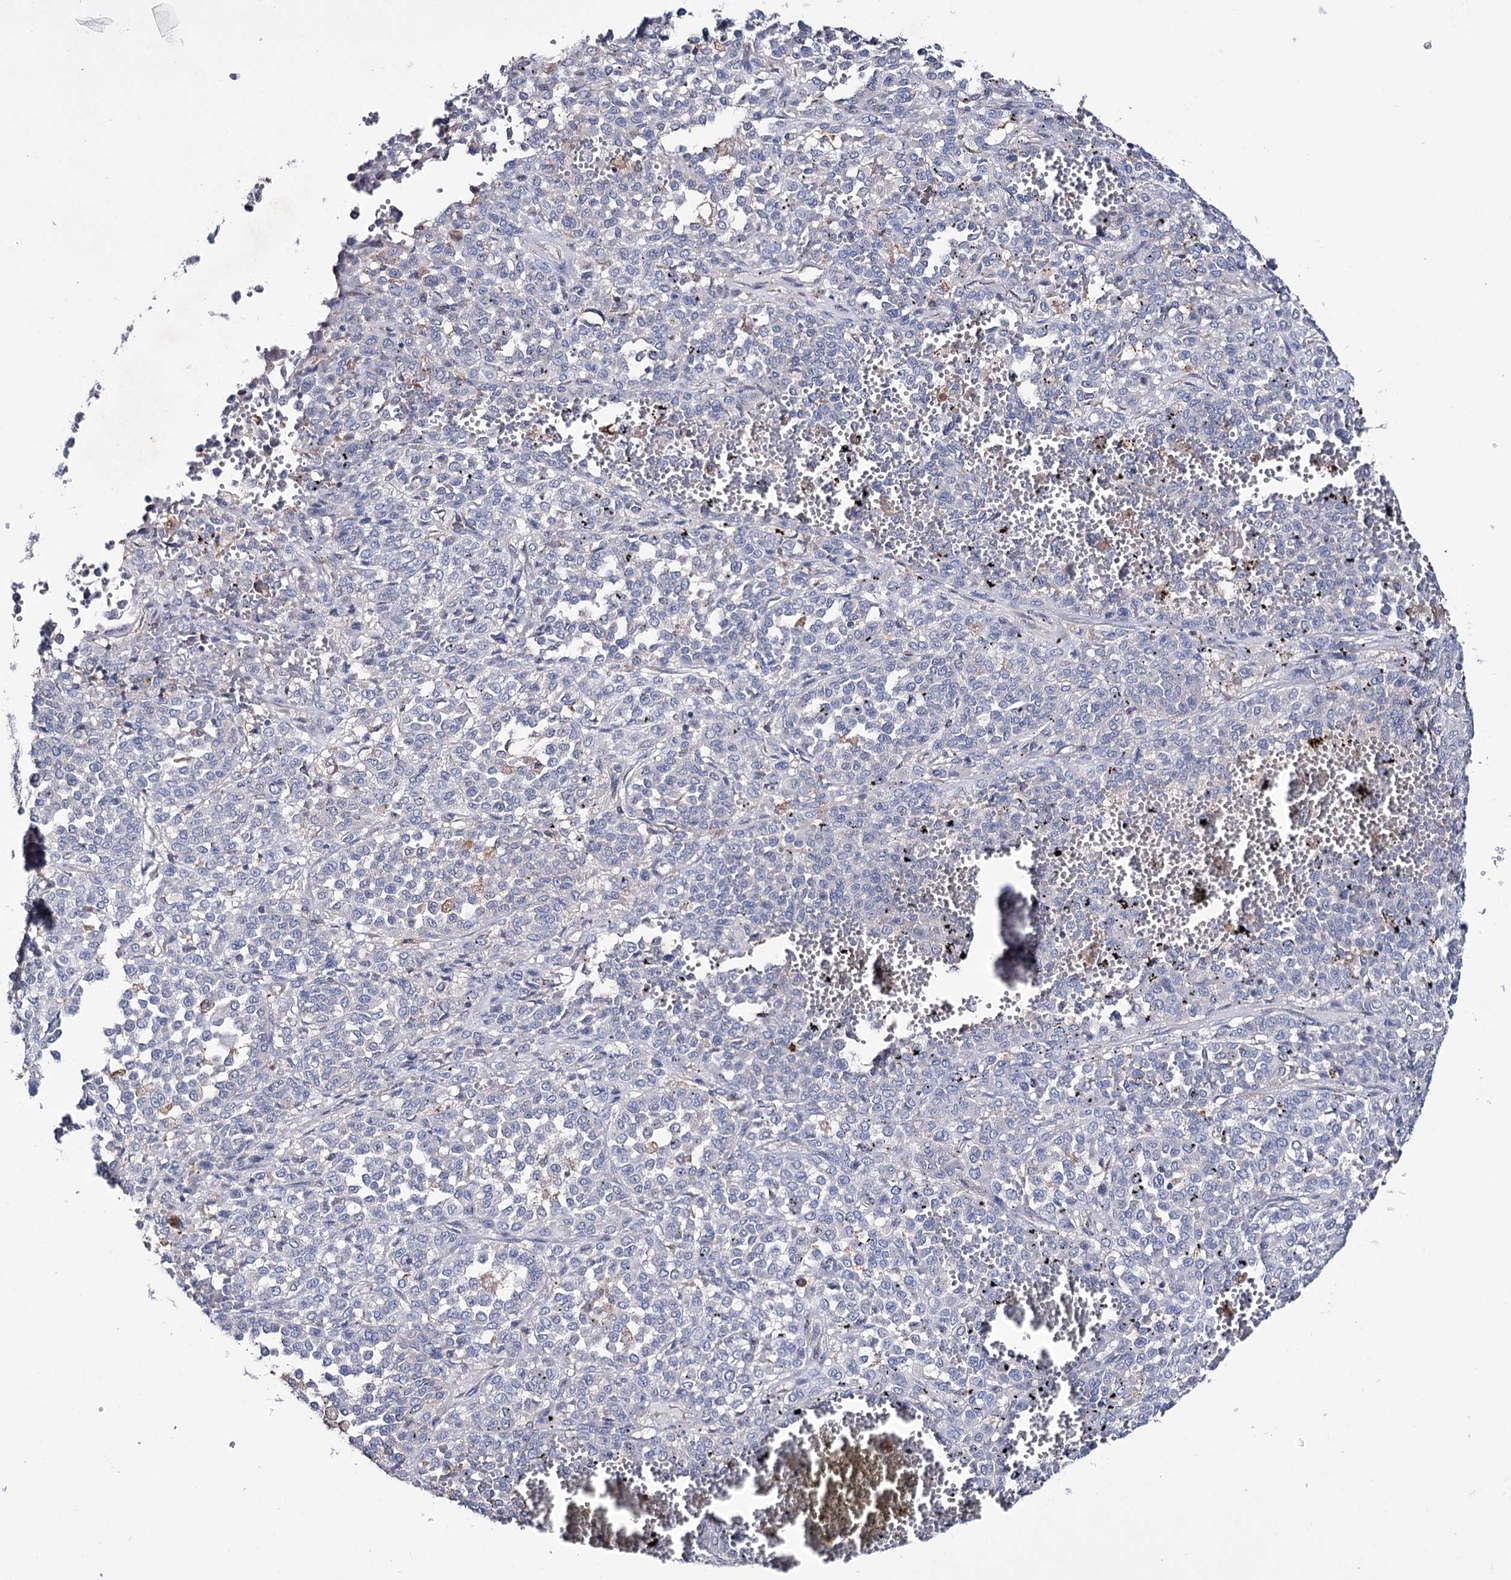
{"staining": {"intensity": "negative", "quantity": "none", "location": "none"}, "tissue": "melanoma", "cell_type": "Tumor cells", "image_type": "cancer", "snomed": [{"axis": "morphology", "description": "Malignant melanoma, Metastatic site"}, {"axis": "topography", "description": "Pancreas"}], "caption": "Immunohistochemistry image of human melanoma stained for a protein (brown), which reveals no positivity in tumor cells. The staining was performed using DAB (3,3'-diaminobenzidine) to visualize the protein expression in brown, while the nuclei were stained in blue with hematoxylin (Magnification: 20x).", "gene": "PTER", "patient": {"sex": "female", "age": 30}}